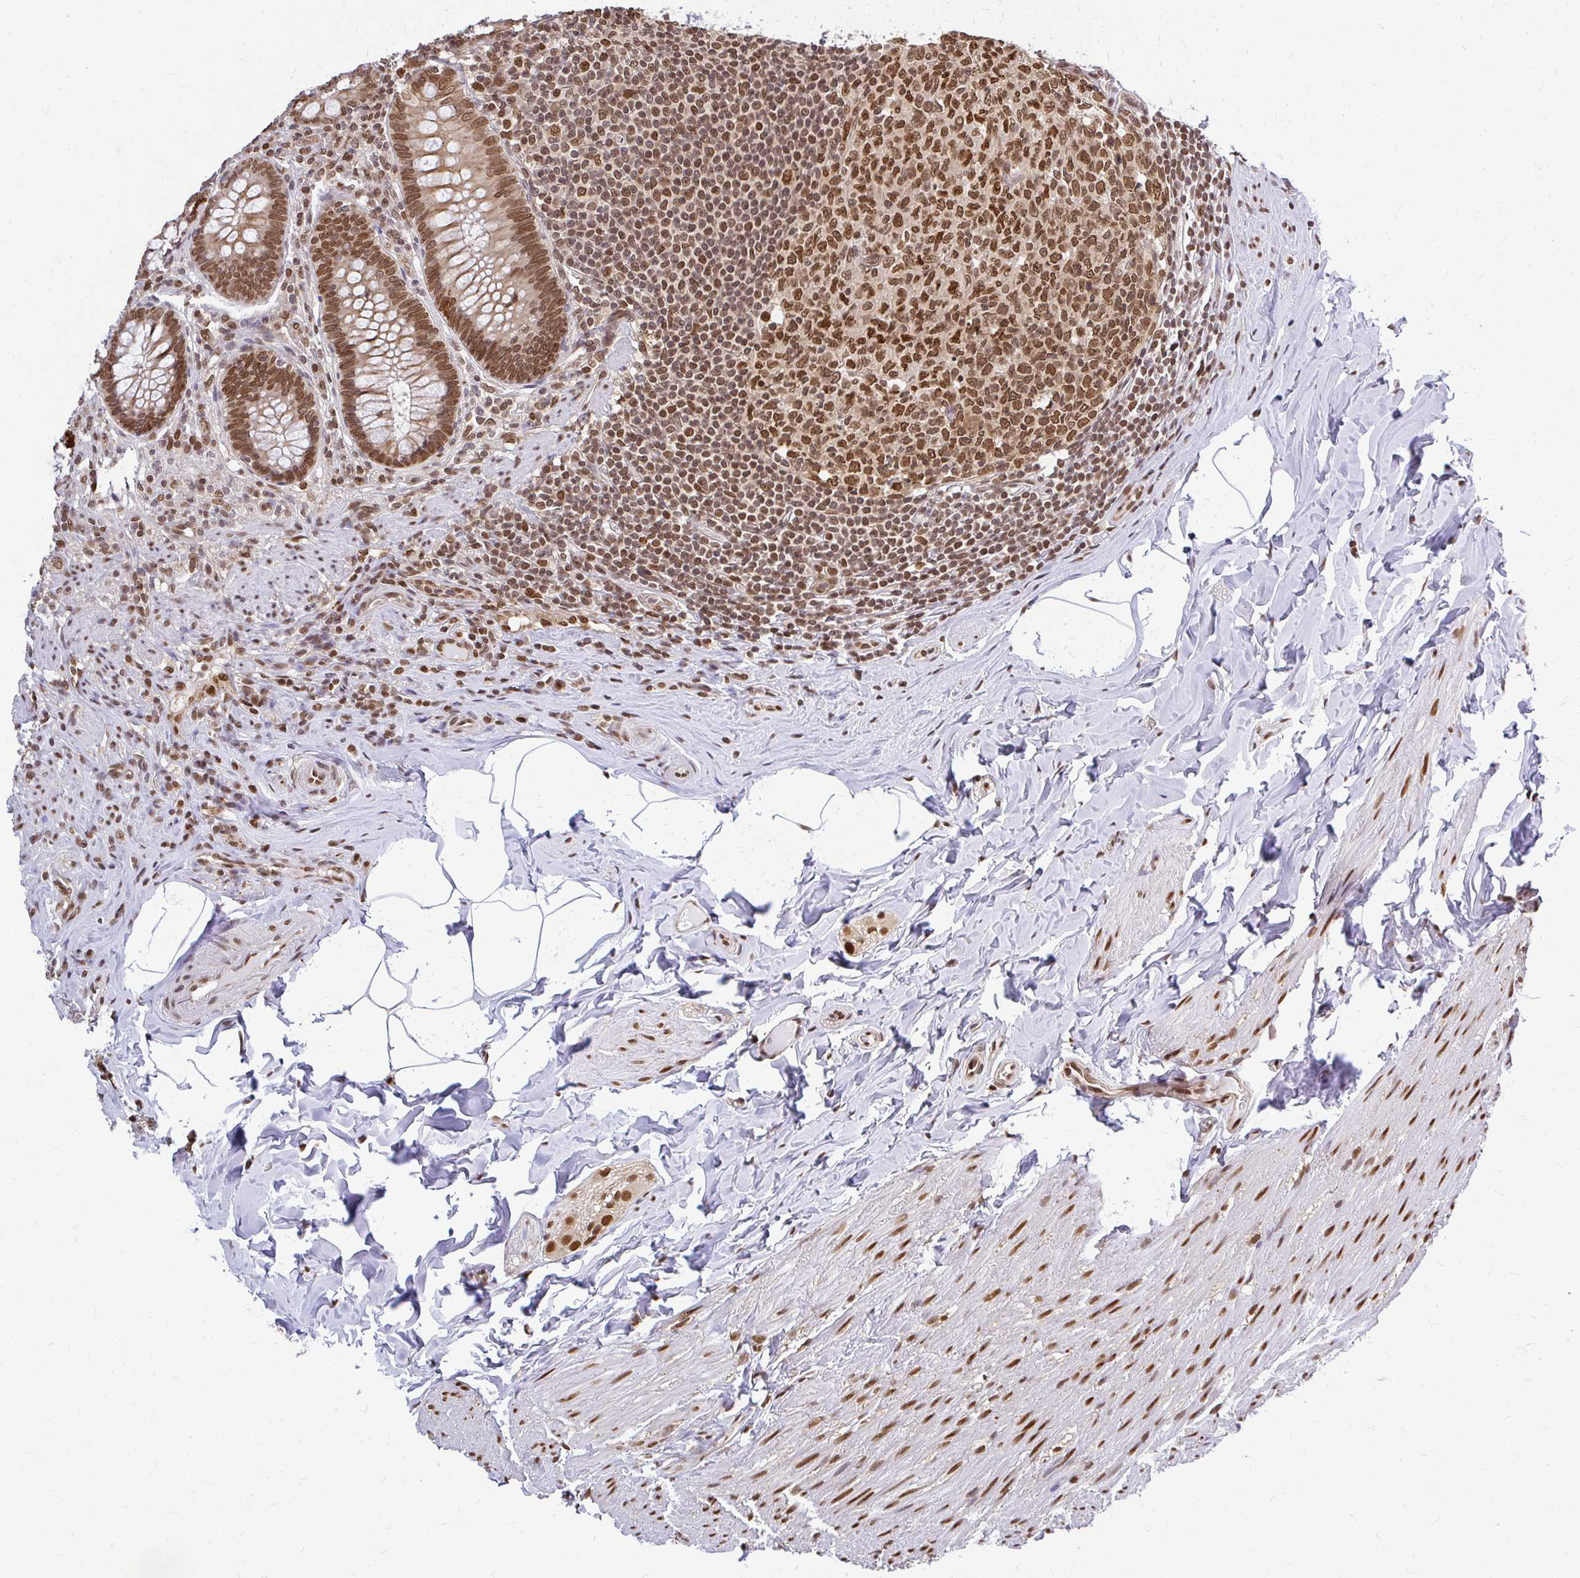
{"staining": {"intensity": "moderate", "quantity": ">75%", "location": "cytoplasmic/membranous,nuclear"}, "tissue": "appendix", "cell_type": "Glandular cells", "image_type": "normal", "snomed": [{"axis": "morphology", "description": "Normal tissue, NOS"}, {"axis": "topography", "description": "Appendix"}], "caption": "An image of human appendix stained for a protein exhibits moderate cytoplasmic/membranous,nuclear brown staining in glandular cells. (brown staining indicates protein expression, while blue staining denotes nuclei).", "gene": "XPO1", "patient": {"sex": "male", "age": 71}}